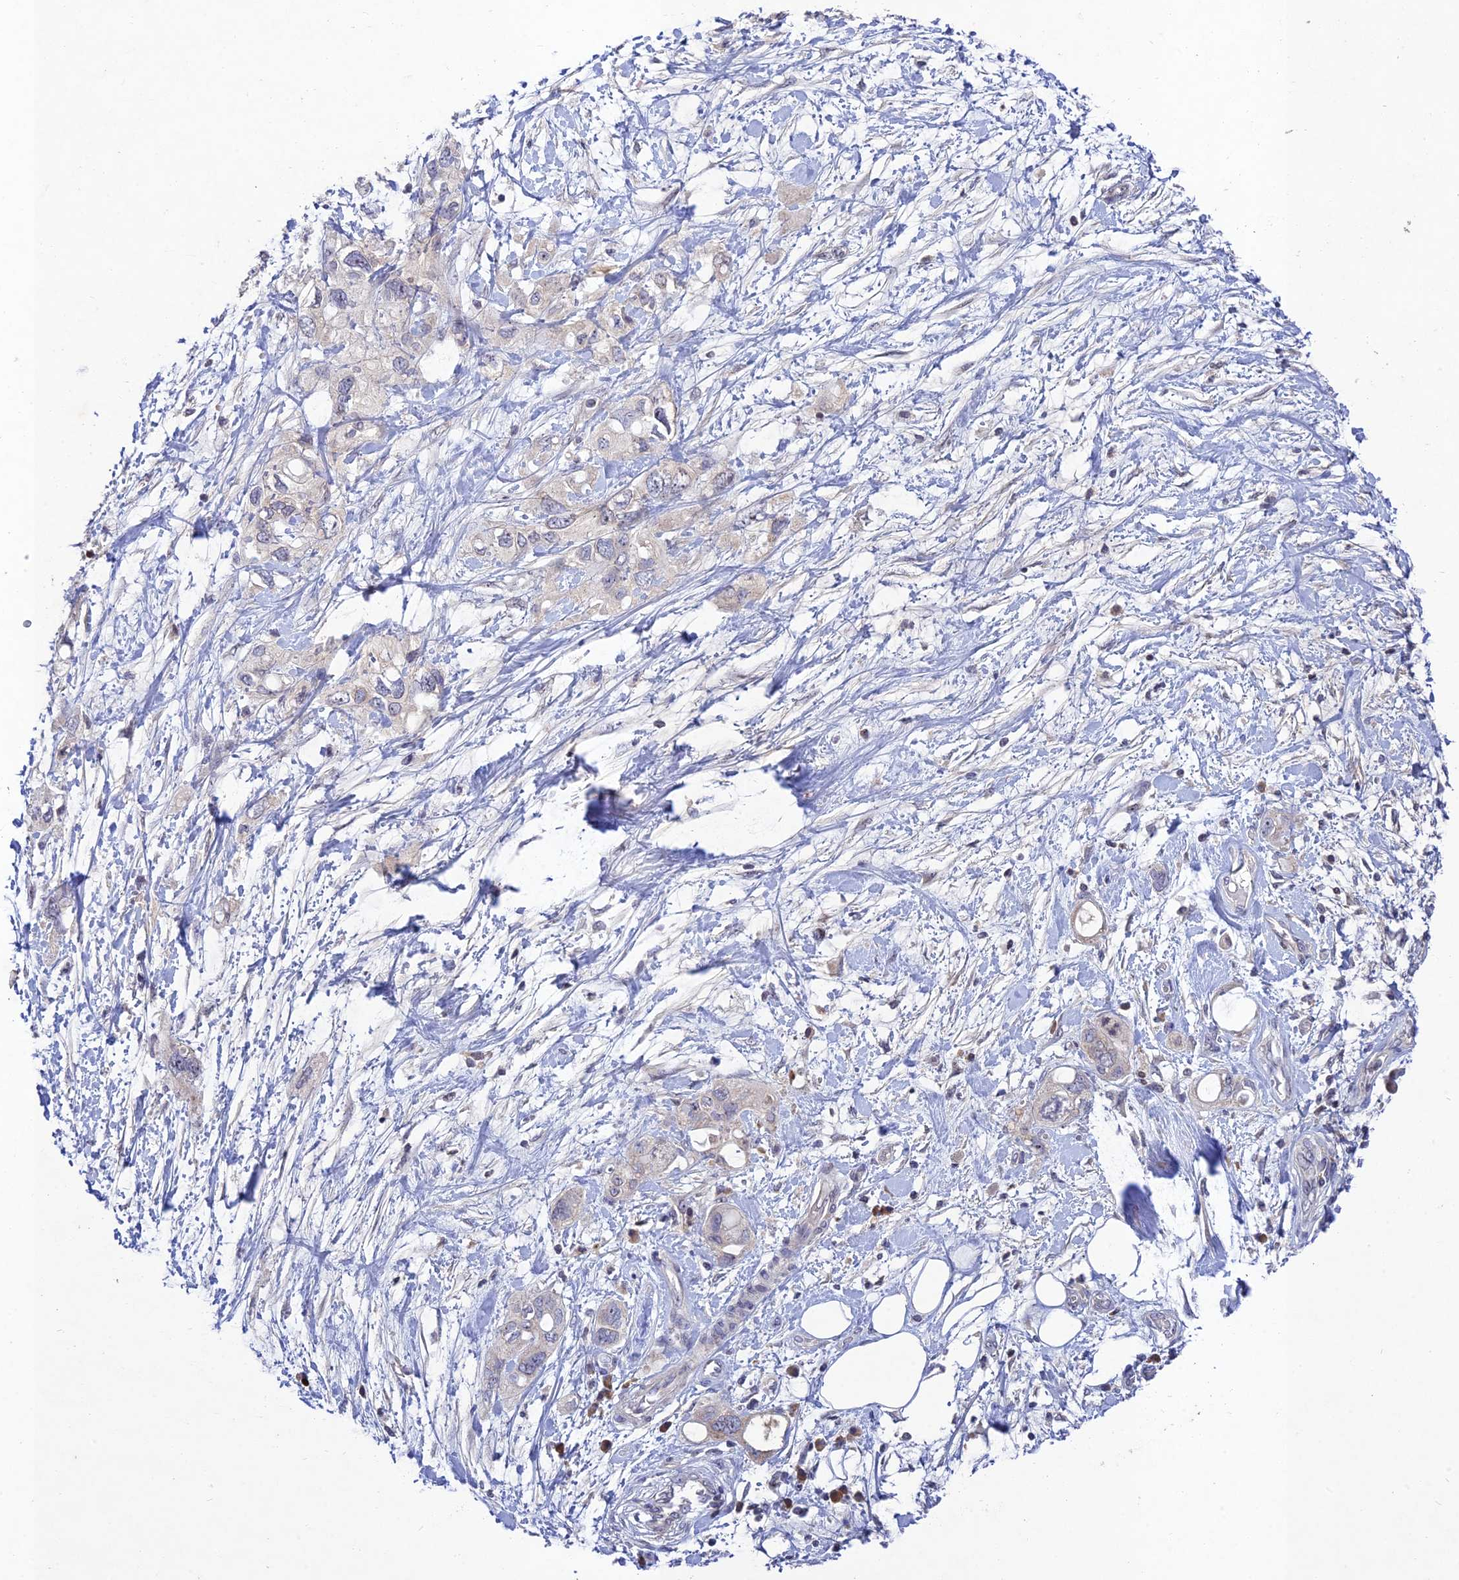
{"staining": {"intensity": "negative", "quantity": "none", "location": "none"}, "tissue": "pancreatic cancer", "cell_type": "Tumor cells", "image_type": "cancer", "snomed": [{"axis": "morphology", "description": "Inflammation, NOS"}, {"axis": "morphology", "description": "Adenocarcinoma, NOS"}, {"axis": "topography", "description": "Pancreas"}], "caption": "IHC of human pancreatic adenocarcinoma shows no positivity in tumor cells.", "gene": "CHST5", "patient": {"sex": "female", "age": 56}}